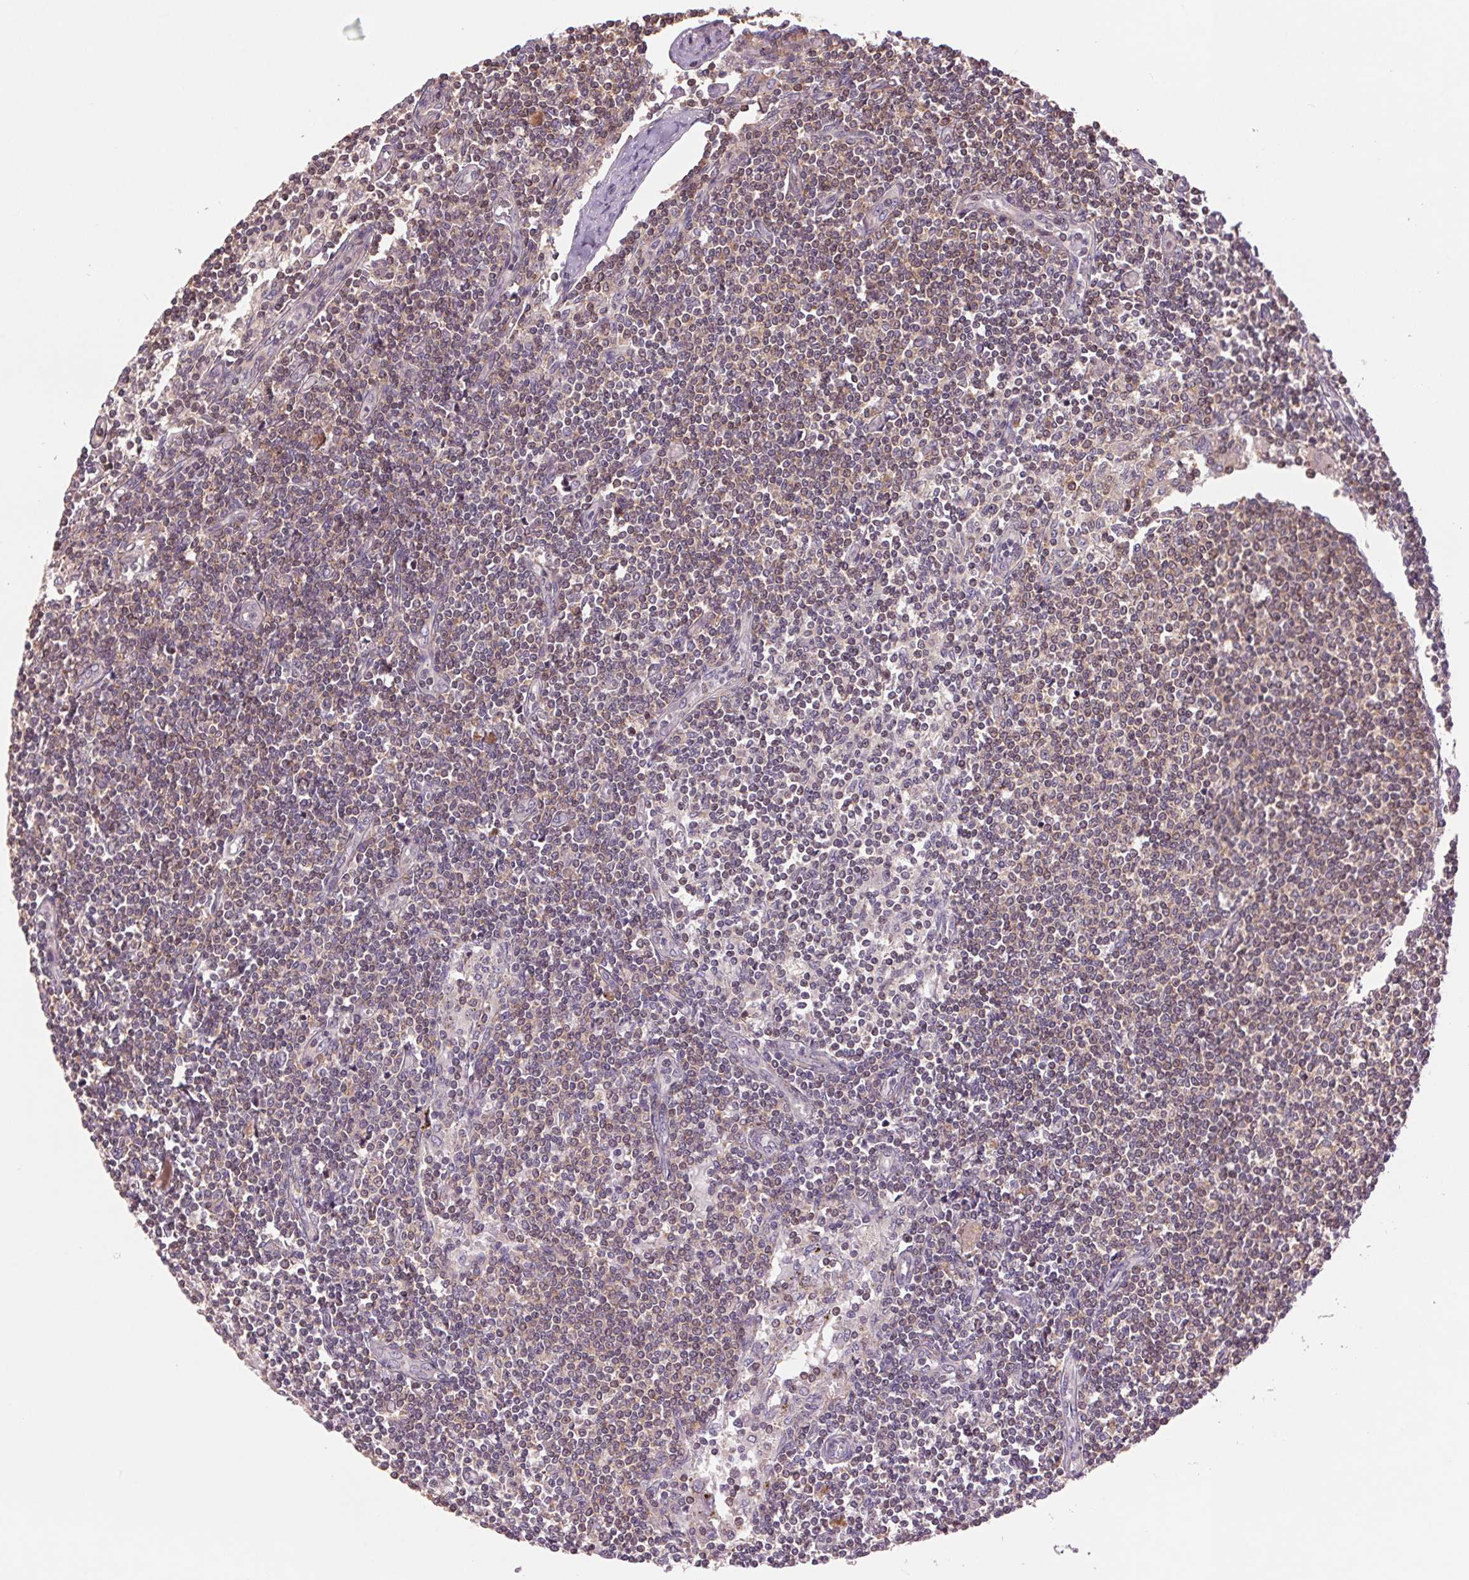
{"staining": {"intensity": "negative", "quantity": "none", "location": "none"}, "tissue": "lymph node", "cell_type": "Germinal center cells", "image_type": "normal", "snomed": [{"axis": "morphology", "description": "Normal tissue, NOS"}, {"axis": "topography", "description": "Lymph node"}], "caption": "Immunohistochemistry (IHC) image of benign human lymph node stained for a protein (brown), which exhibits no staining in germinal center cells.", "gene": "BTF3L4", "patient": {"sex": "female", "age": 69}}